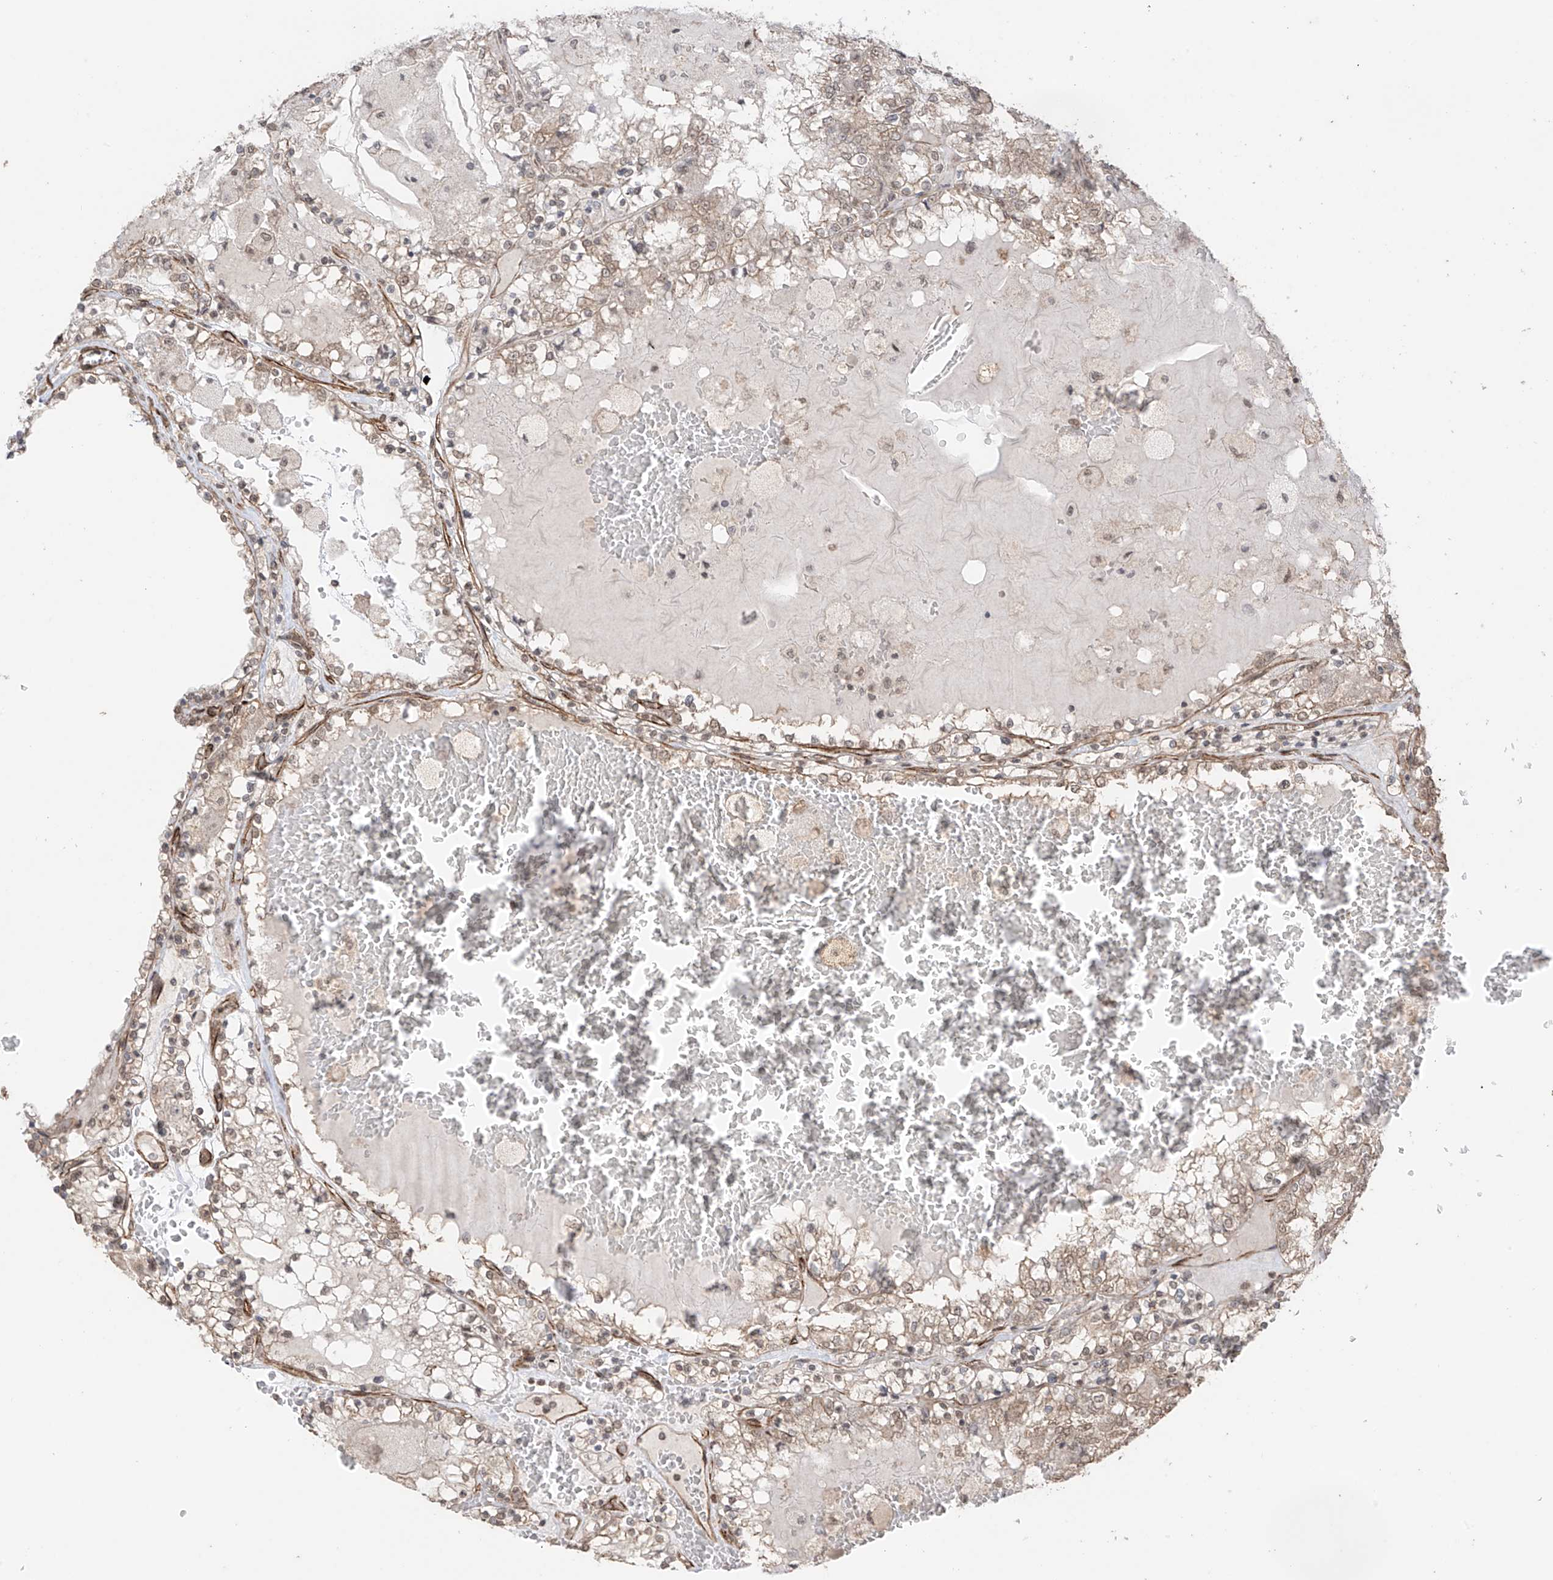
{"staining": {"intensity": "weak", "quantity": "25%-75%", "location": "cytoplasmic/membranous"}, "tissue": "renal cancer", "cell_type": "Tumor cells", "image_type": "cancer", "snomed": [{"axis": "morphology", "description": "Adenocarcinoma, NOS"}, {"axis": "topography", "description": "Kidney"}], "caption": "IHC micrograph of neoplastic tissue: human renal cancer (adenocarcinoma) stained using immunohistochemistry (IHC) demonstrates low levels of weak protein expression localized specifically in the cytoplasmic/membranous of tumor cells, appearing as a cytoplasmic/membranous brown color.", "gene": "TTLL5", "patient": {"sex": "female", "age": 56}}